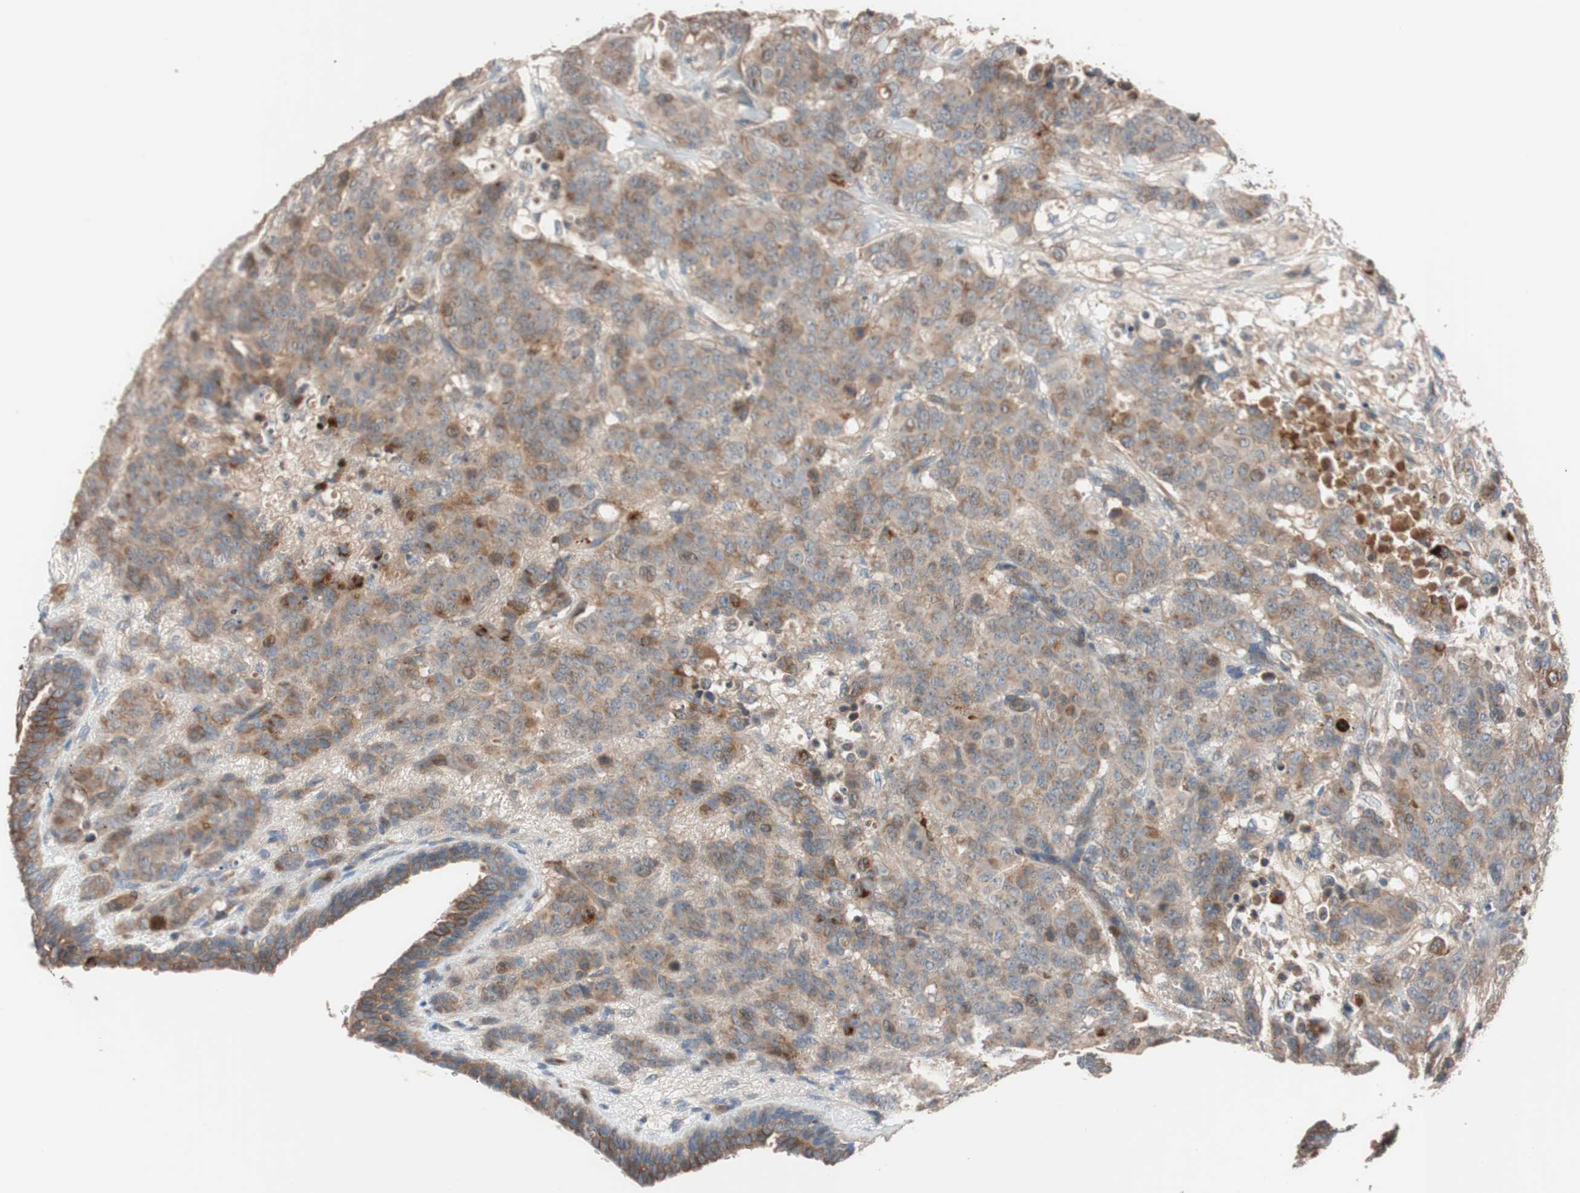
{"staining": {"intensity": "moderate", "quantity": ">75%", "location": "cytoplasmic/membranous"}, "tissue": "breast cancer", "cell_type": "Tumor cells", "image_type": "cancer", "snomed": [{"axis": "morphology", "description": "Duct carcinoma"}, {"axis": "topography", "description": "Breast"}], "caption": "An immunohistochemistry image of tumor tissue is shown. Protein staining in brown highlights moderate cytoplasmic/membranous positivity in invasive ductal carcinoma (breast) within tumor cells.", "gene": "SDC4", "patient": {"sex": "female", "age": 40}}